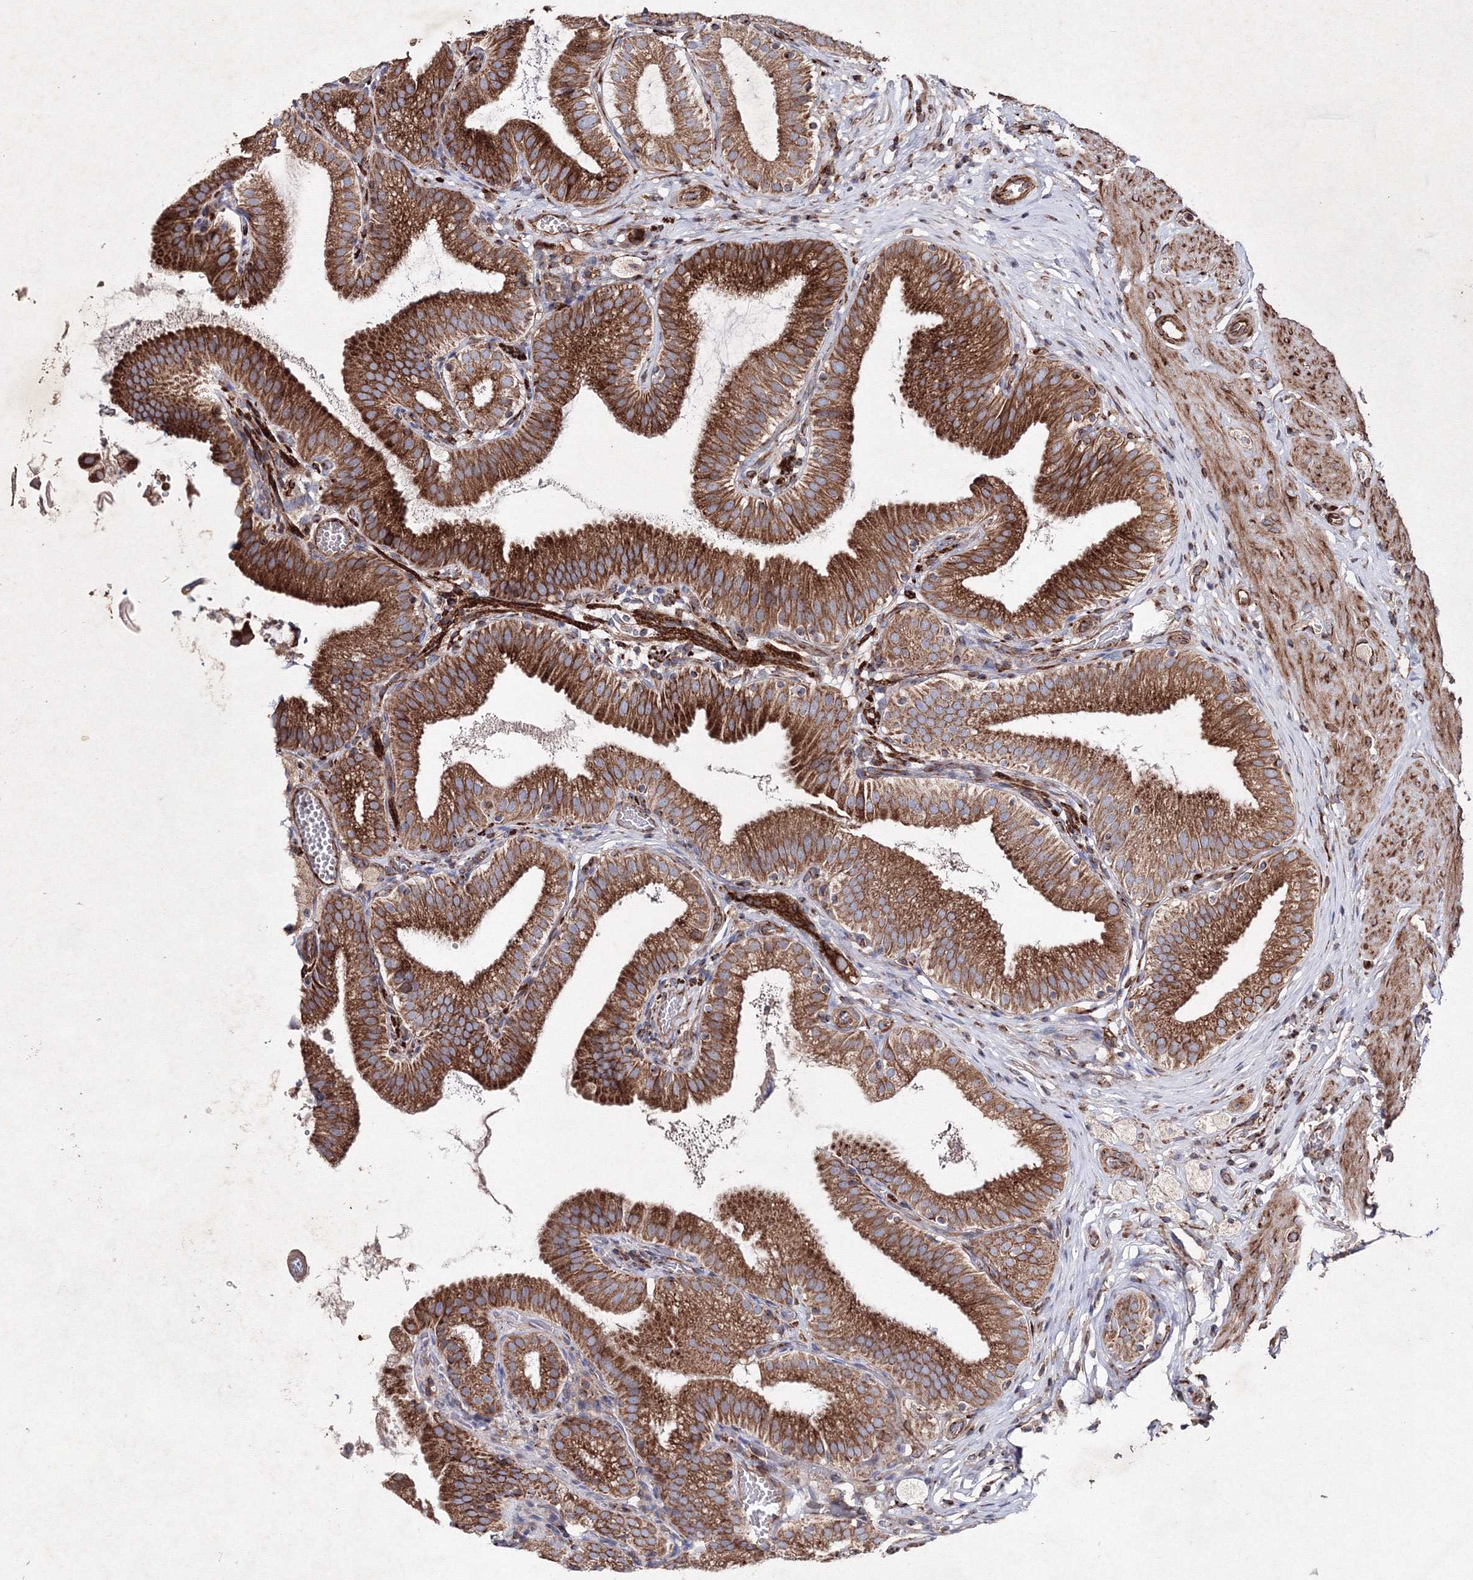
{"staining": {"intensity": "strong", "quantity": ">75%", "location": "cytoplasmic/membranous"}, "tissue": "gallbladder", "cell_type": "Glandular cells", "image_type": "normal", "snomed": [{"axis": "morphology", "description": "Normal tissue, NOS"}, {"axis": "topography", "description": "Gallbladder"}], "caption": "A high-resolution photomicrograph shows immunohistochemistry (IHC) staining of normal gallbladder, which reveals strong cytoplasmic/membranous positivity in about >75% of glandular cells.", "gene": "GFM1", "patient": {"sex": "male", "age": 54}}